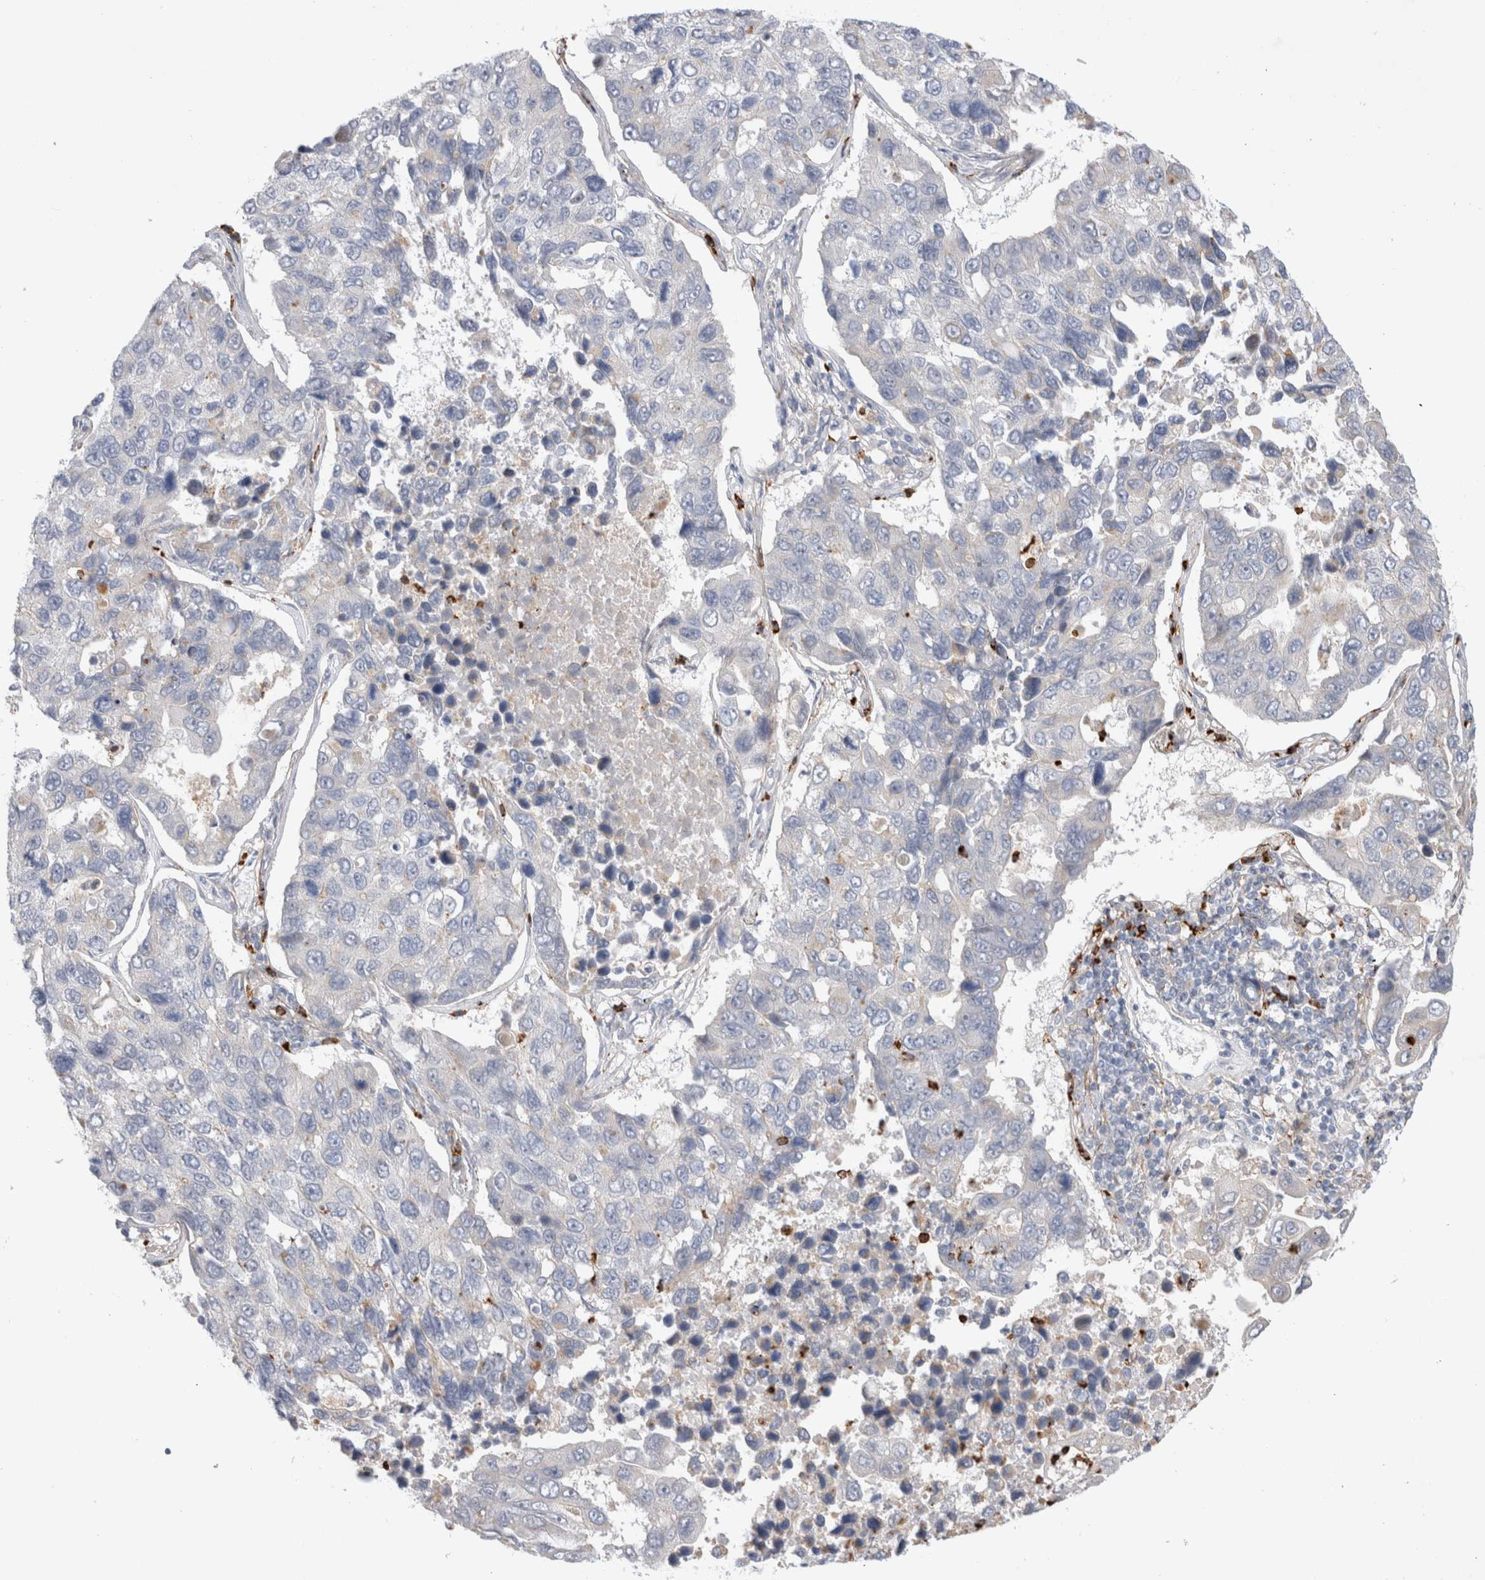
{"staining": {"intensity": "negative", "quantity": "none", "location": "none"}, "tissue": "lung cancer", "cell_type": "Tumor cells", "image_type": "cancer", "snomed": [{"axis": "morphology", "description": "Adenocarcinoma, NOS"}, {"axis": "topography", "description": "Lung"}], "caption": "Lung adenocarcinoma stained for a protein using immunohistochemistry (IHC) reveals no positivity tumor cells.", "gene": "GSDMB", "patient": {"sex": "male", "age": 64}}